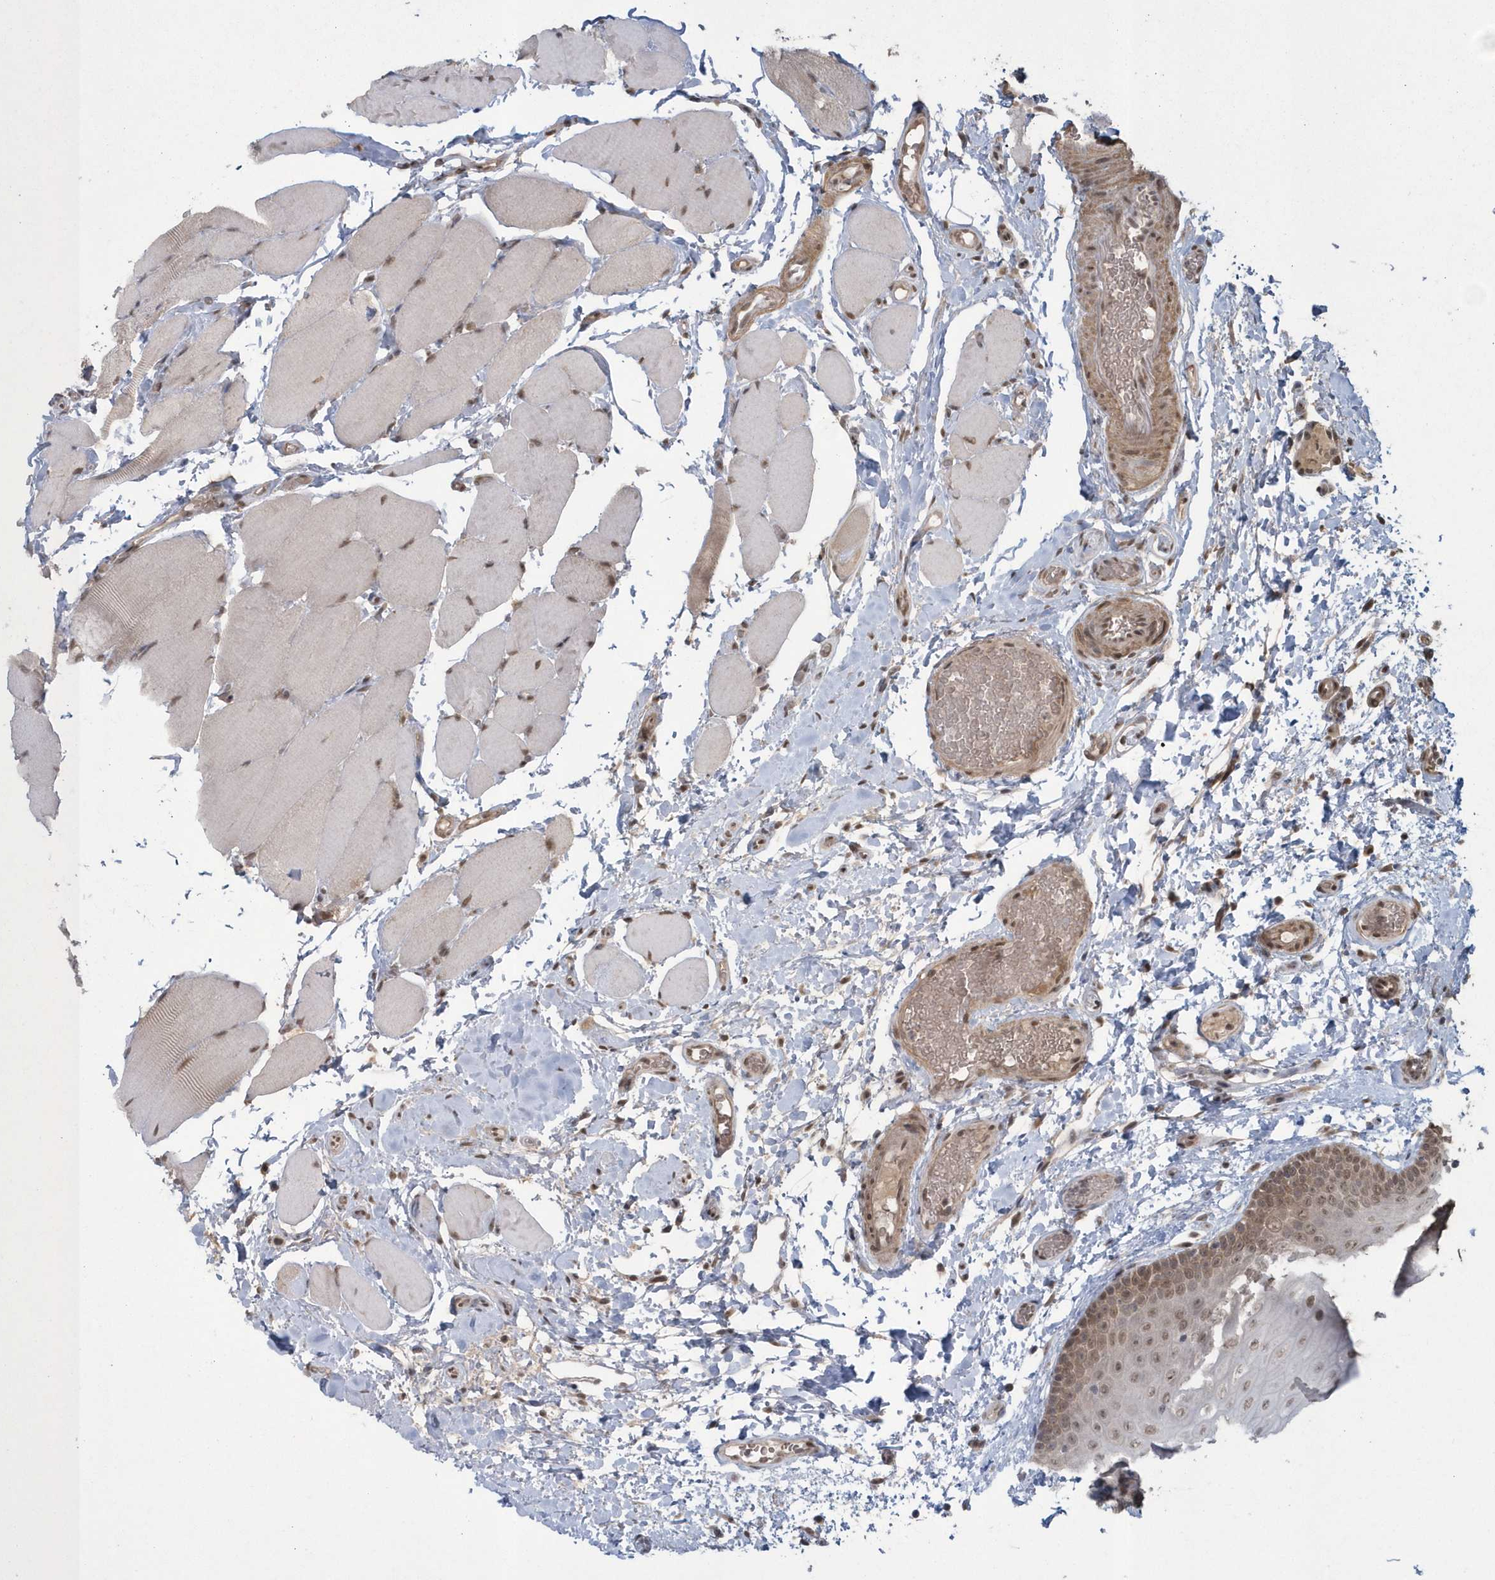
{"staining": {"intensity": "moderate", "quantity": "25%-75%", "location": "nuclear"}, "tissue": "oral mucosa", "cell_type": "Squamous epithelial cells", "image_type": "normal", "snomed": [{"axis": "morphology", "description": "Normal tissue, NOS"}, {"axis": "topography", "description": "Skeletal muscle"}, {"axis": "topography", "description": "Oral tissue"}], "caption": "A medium amount of moderate nuclear staining is appreciated in approximately 25%-75% of squamous epithelial cells in benign oral mucosa.", "gene": "EPB41L4A", "patient": {"sex": "male", "age": 58}}